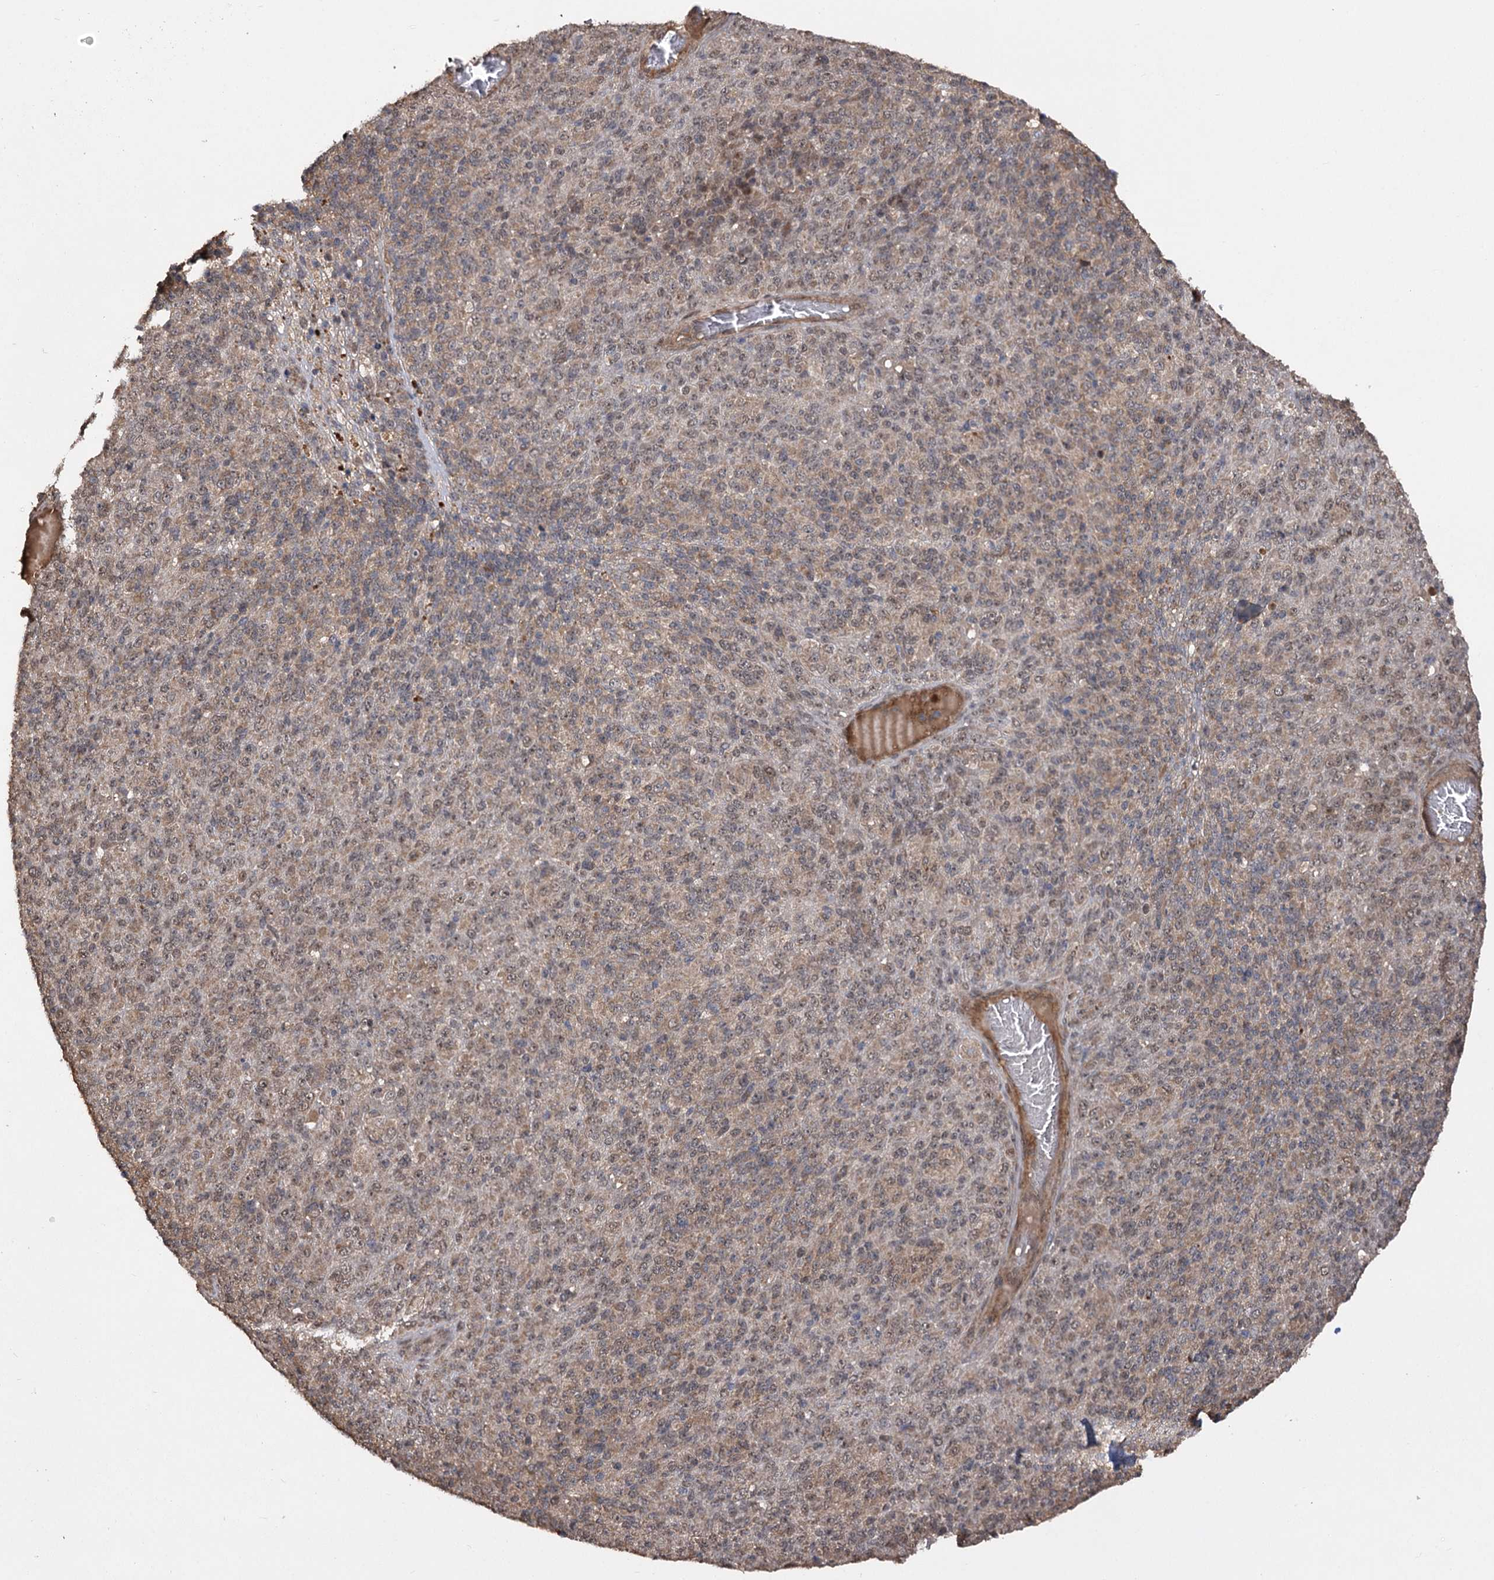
{"staining": {"intensity": "moderate", "quantity": ">75%", "location": "cytoplasmic/membranous,nuclear"}, "tissue": "melanoma", "cell_type": "Tumor cells", "image_type": "cancer", "snomed": [{"axis": "morphology", "description": "Malignant melanoma, Metastatic site"}, {"axis": "topography", "description": "Brain"}], "caption": "IHC (DAB) staining of melanoma demonstrates moderate cytoplasmic/membranous and nuclear protein positivity in about >75% of tumor cells.", "gene": "TENM2", "patient": {"sex": "female", "age": 56}}